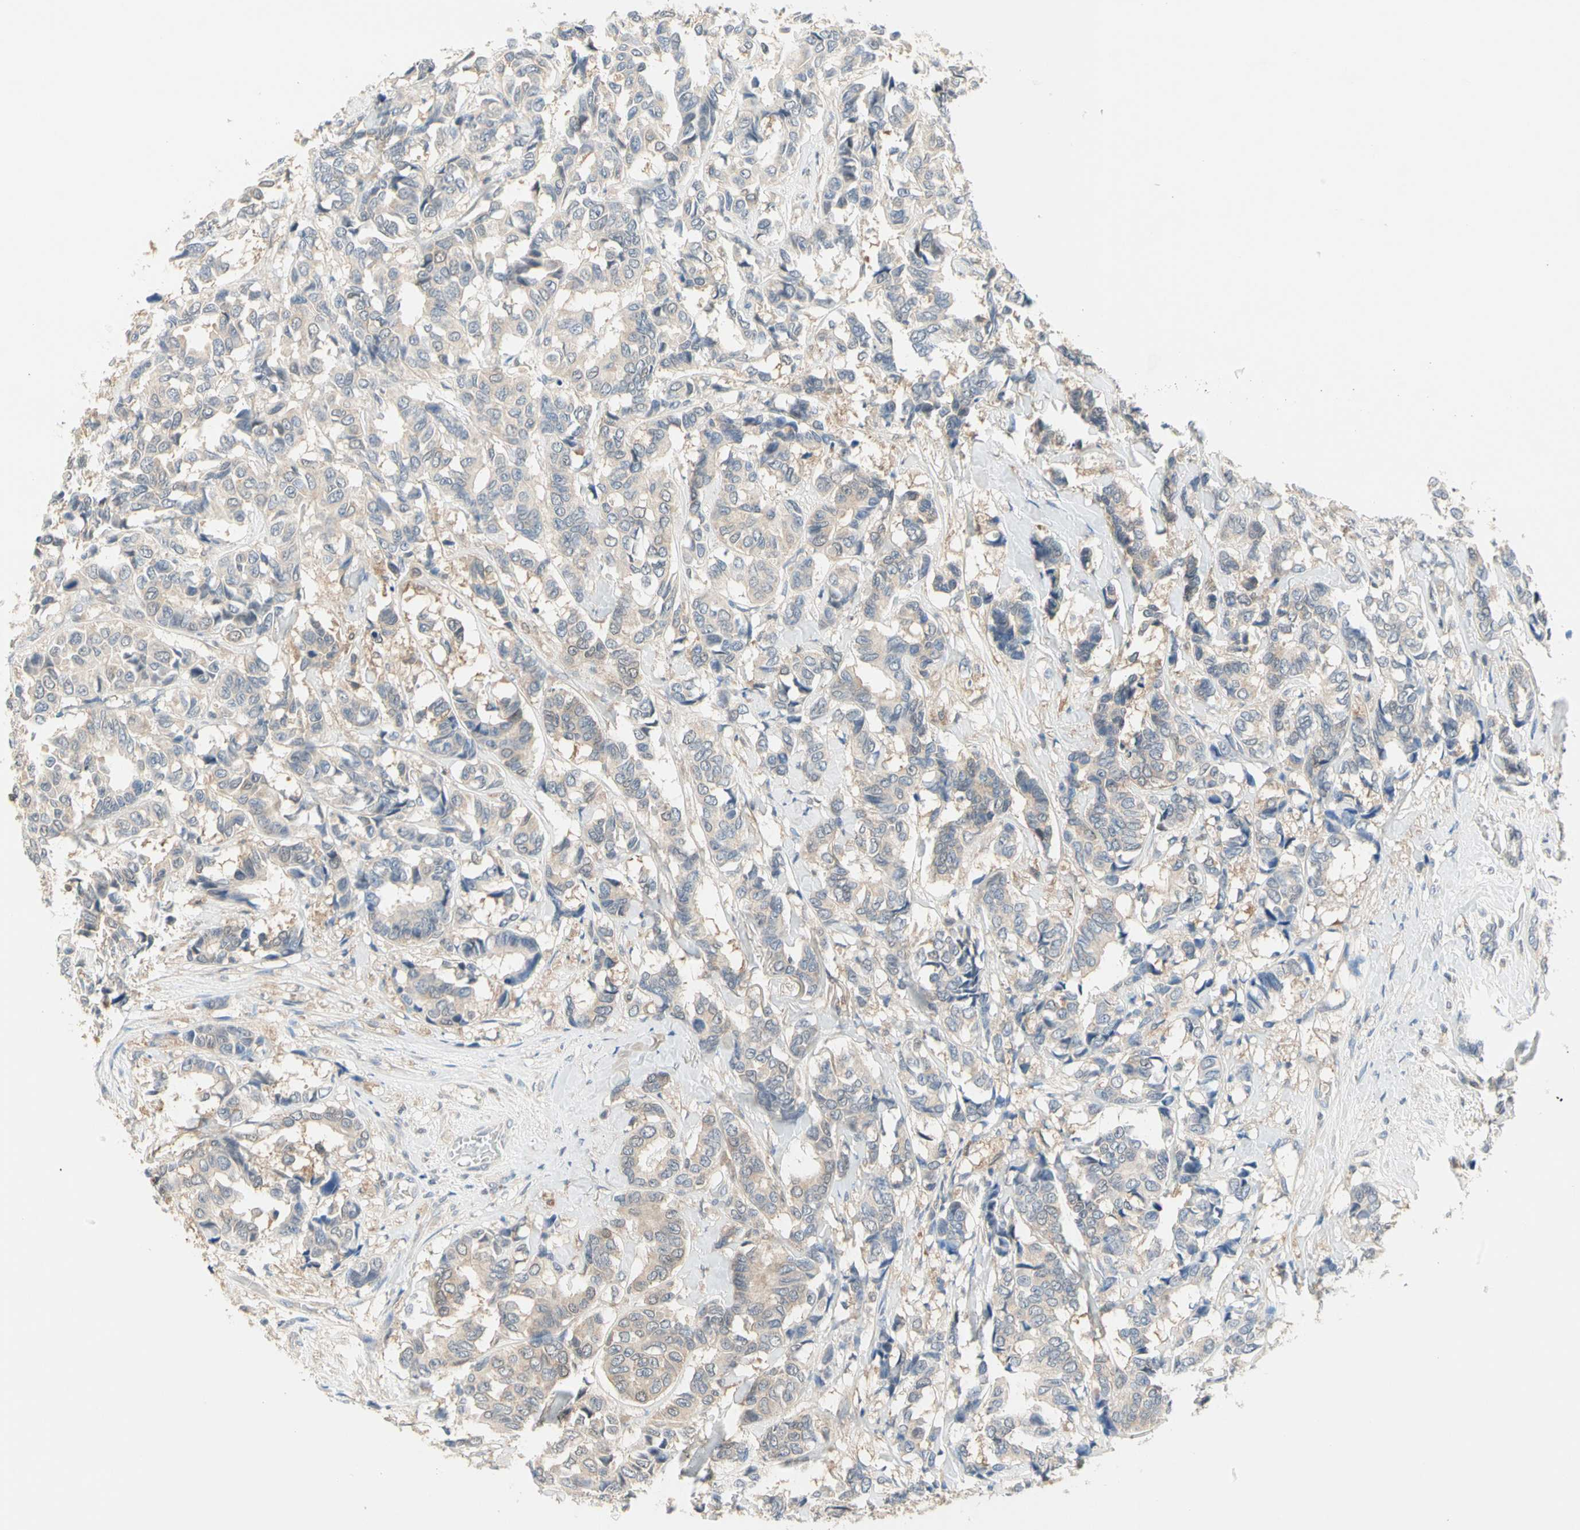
{"staining": {"intensity": "weak", "quantity": ">75%", "location": "cytoplasmic/membranous"}, "tissue": "breast cancer", "cell_type": "Tumor cells", "image_type": "cancer", "snomed": [{"axis": "morphology", "description": "Duct carcinoma"}, {"axis": "topography", "description": "Breast"}], "caption": "The histopathology image exhibits immunohistochemical staining of breast intraductal carcinoma. There is weak cytoplasmic/membranous expression is identified in about >75% of tumor cells. (DAB = brown stain, brightfield microscopy at high magnification).", "gene": "MPI", "patient": {"sex": "female", "age": 87}}